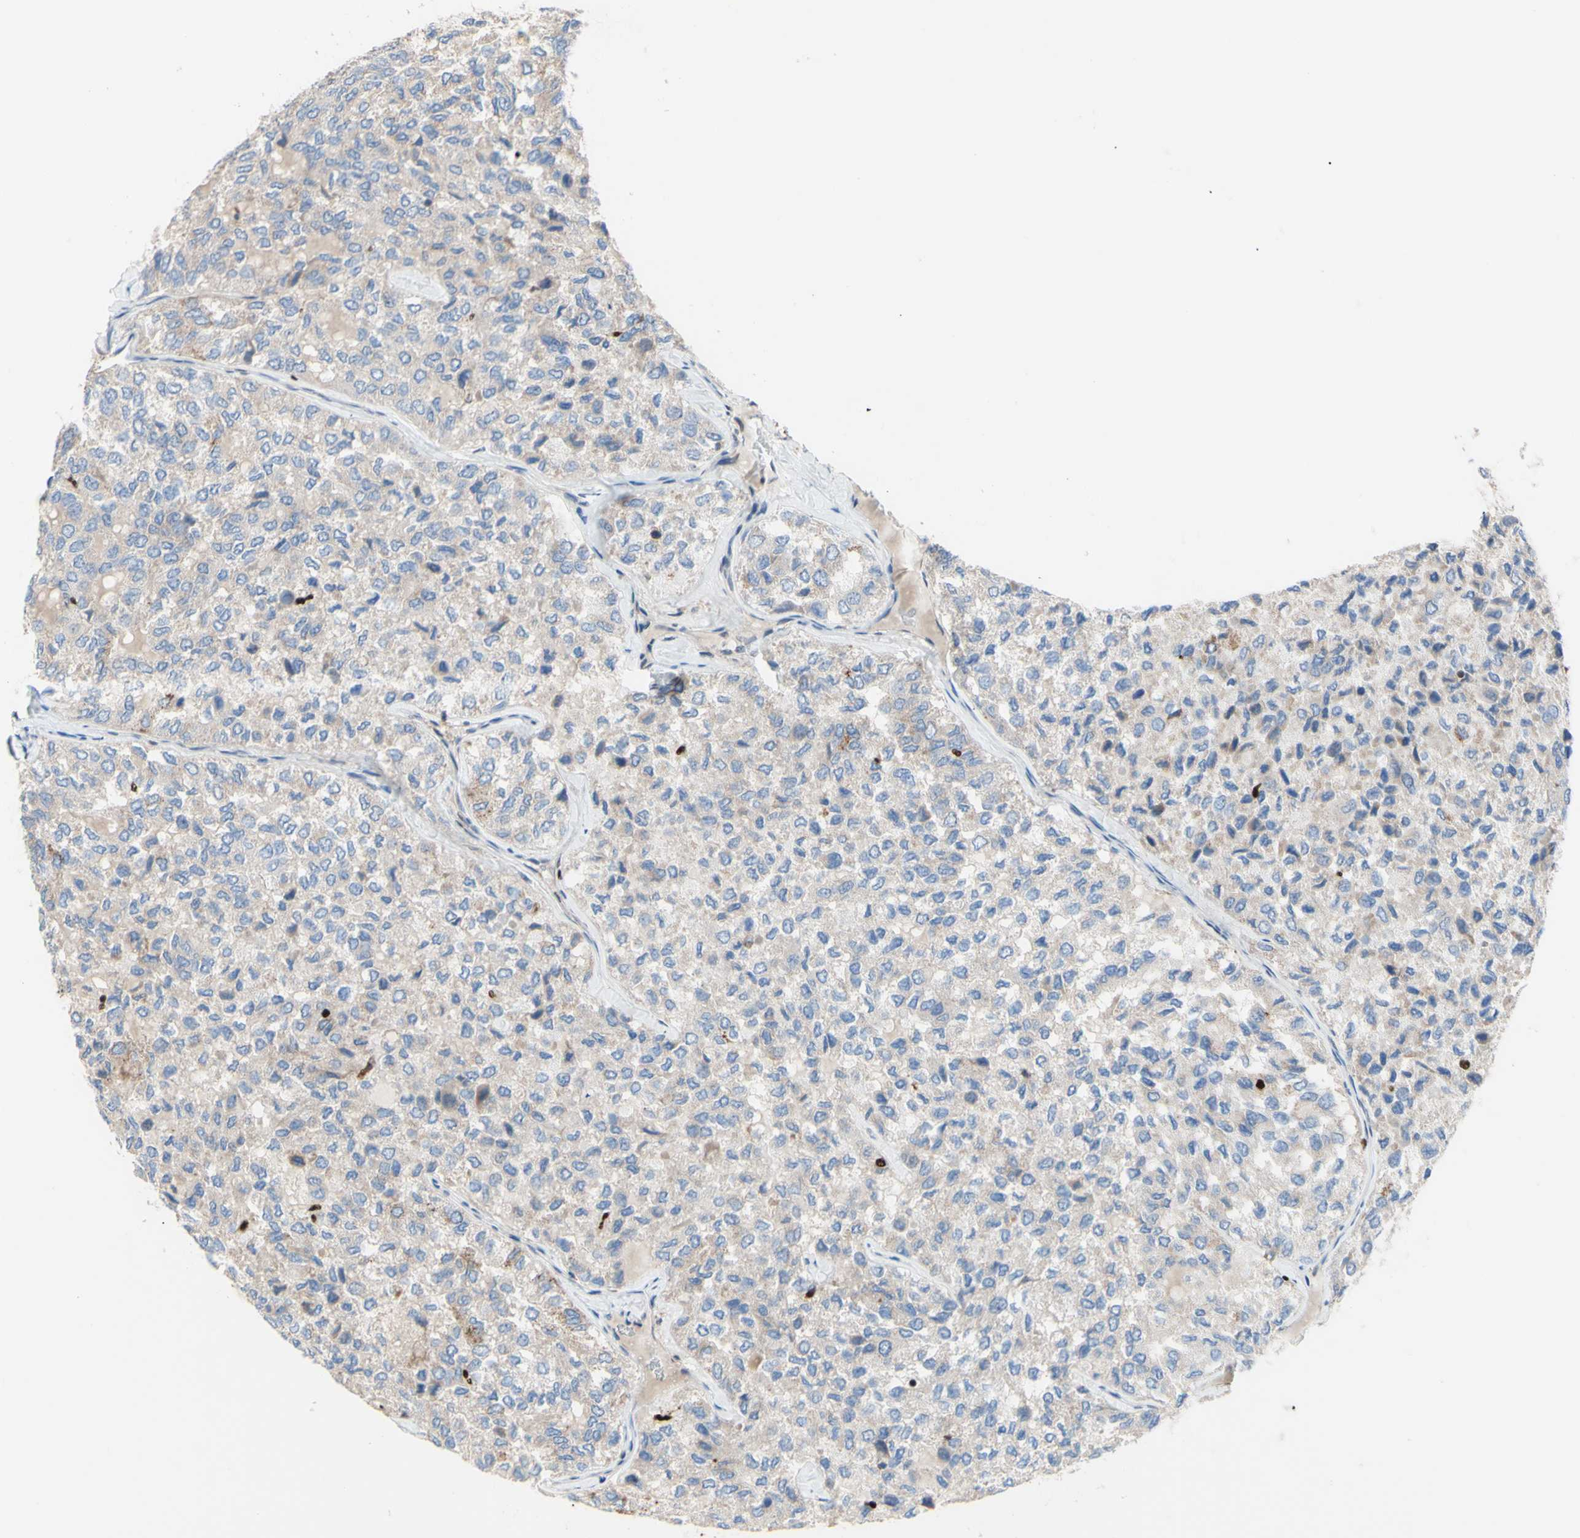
{"staining": {"intensity": "weak", "quantity": ">75%", "location": "cytoplasmic/membranous"}, "tissue": "thyroid cancer", "cell_type": "Tumor cells", "image_type": "cancer", "snomed": [{"axis": "morphology", "description": "Follicular adenoma carcinoma, NOS"}, {"axis": "topography", "description": "Thyroid gland"}], "caption": "The immunohistochemical stain shows weak cytoplasmic/membranous expression in tumor cells of thyroid follicular adenoma carcinoma tissue. (DAB (3,3'-diaminobenzidine) IHC with brightfield microscopy, high magnification).", "gene": "EED", "patient": {"sex": "male", "age": 75}}